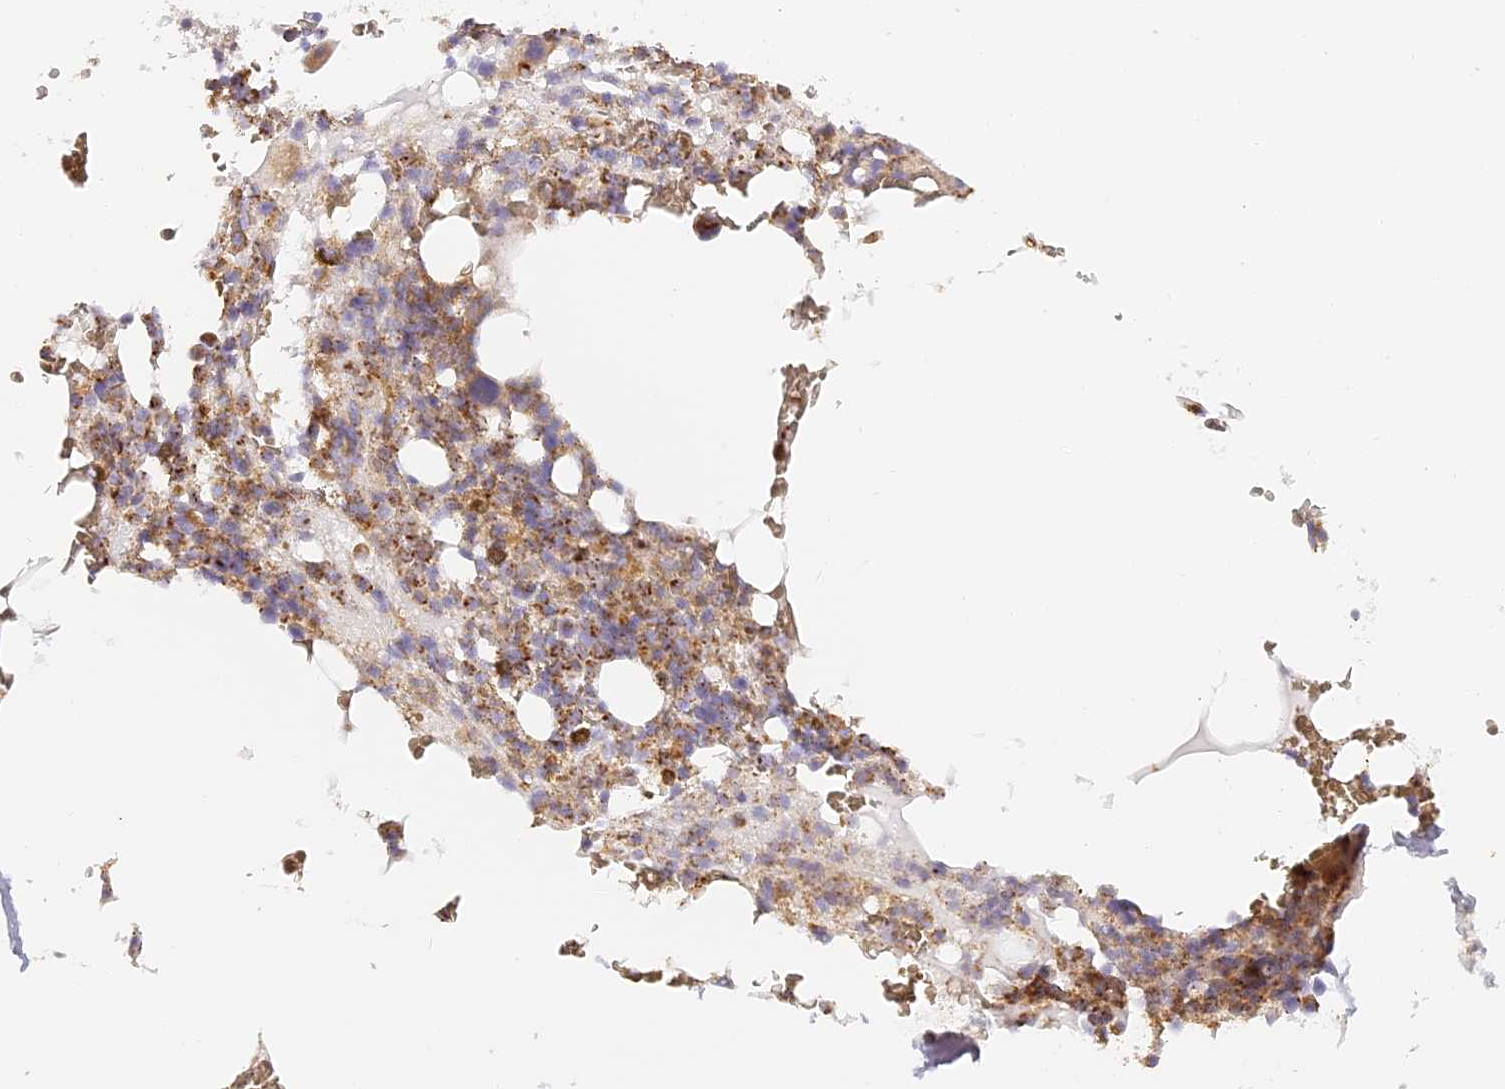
{"staining": {"intensity": "moderate", "quantity": ">75%", "location": "cytoplasmic/membranous"}, "tissue": "bone marrow", "cell_type": "Hematopoietic cells", "image_type": "normal", "snomed": [{"axis": "morphology", "description": "Normal tissue, NOS"}, {"axis": "topography", "description": "Bone marrow"}], "caption": "A micrograph showing moderate cytoplasmic/membranous staining in approximately >75% of hematopoietic cells in unremarkable bone marrow, as visualized by brown immunohistochemical staining.", "gene": "LAMP2", "patient": {"sex": "male", "age": 58}}